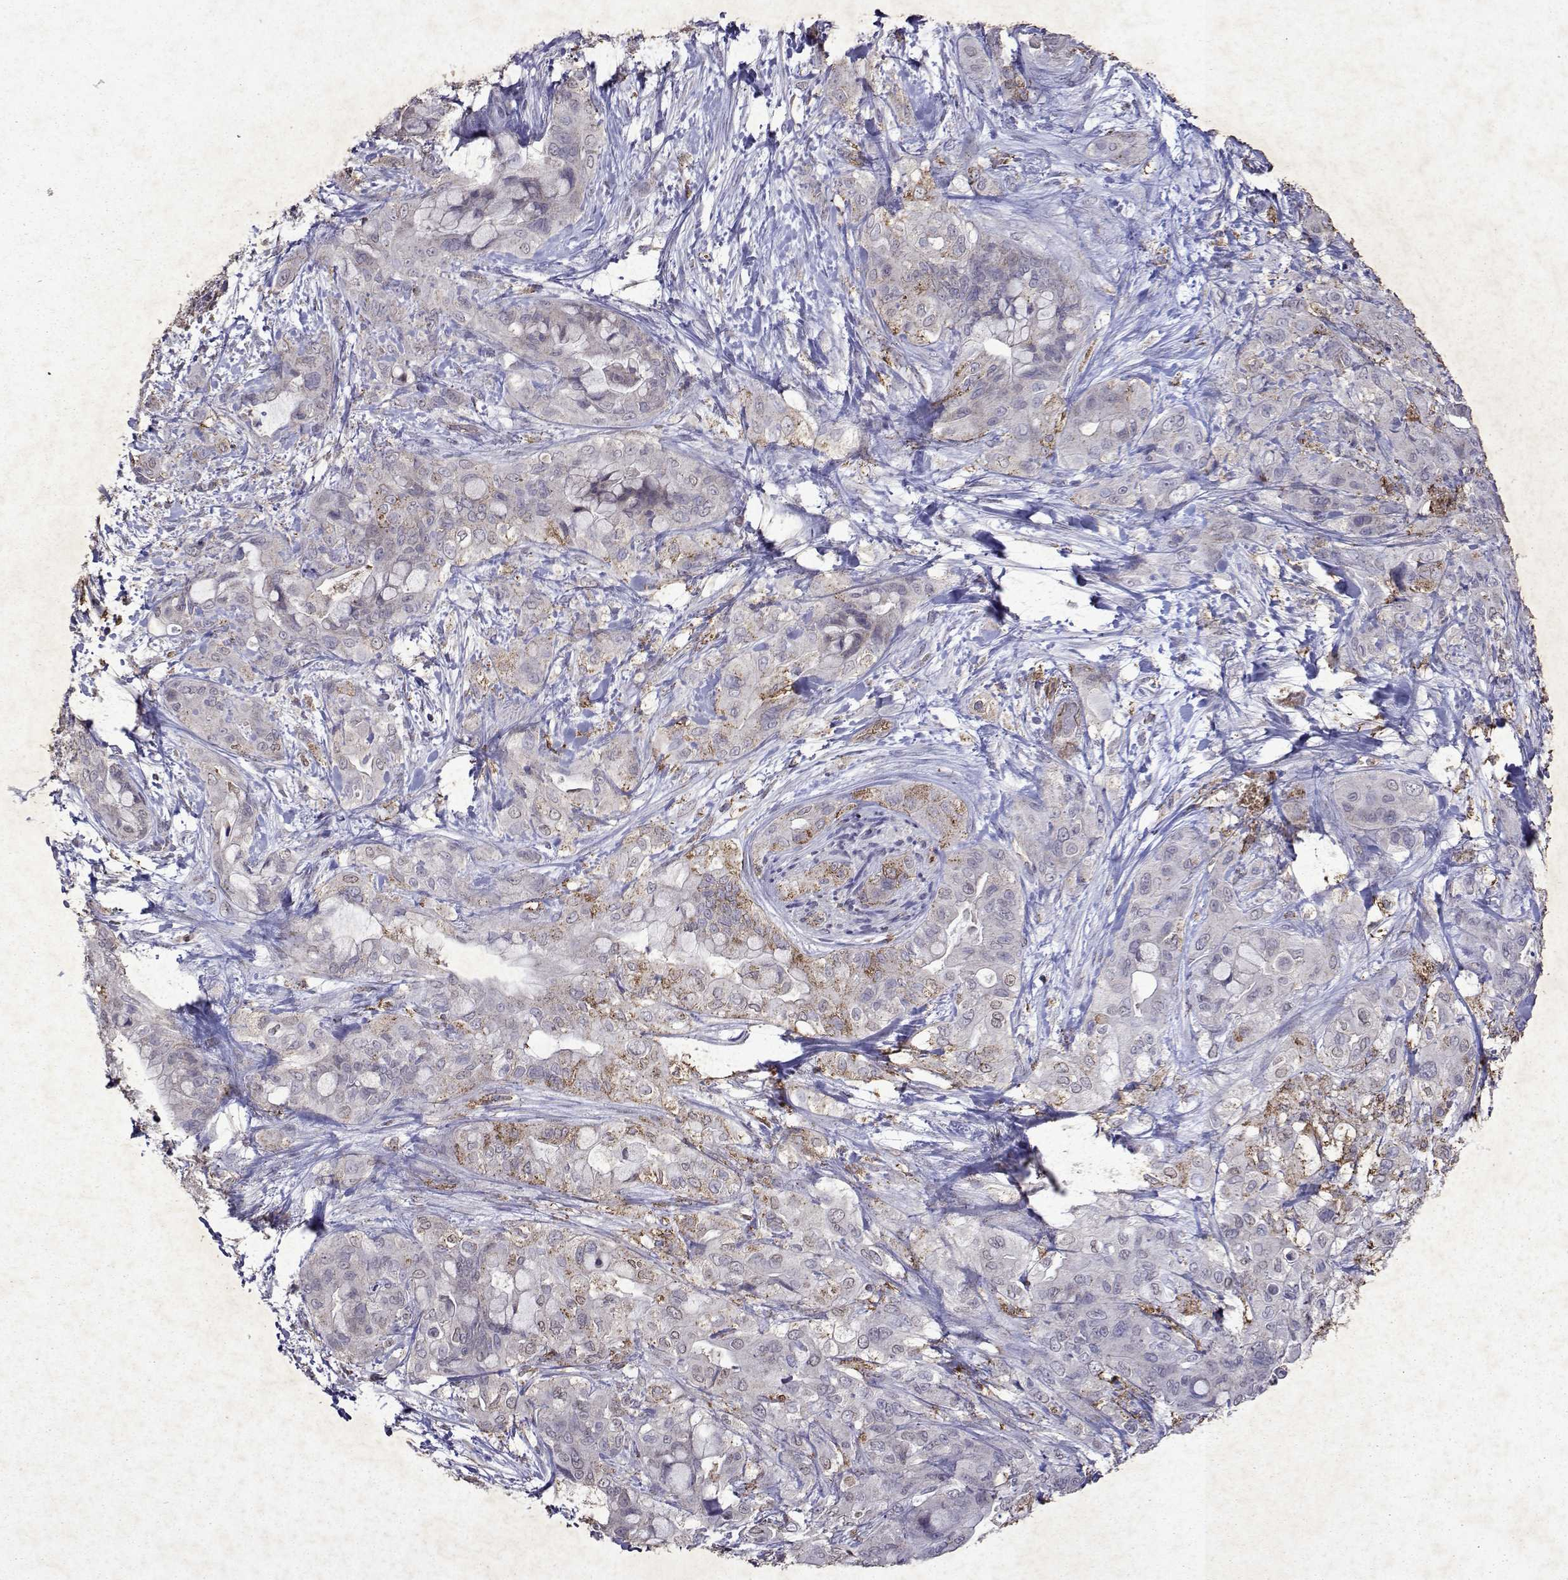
{"staining": {"intensity": "moderate", "quantity": "<25%", "location": "cytoplasmic/membranous"}, "tissue": "pancreatic cancer", "cell_type": "Tumor cells", "image_type": "cancer", "snomed": [{"axis": "morphology", "description": "Adenocarcinoma, NOS"}, {"axis": "topography", "description": "Pancreas"}], "caption": "The image demonstrates a brown stain indicating the presence of a protein in the cytoplasmic/membranous of tumor cells in adenocarcinoma (pancreatic).", "gene": "DUSP28", "patient": {"sex": "male", "age": 71}}